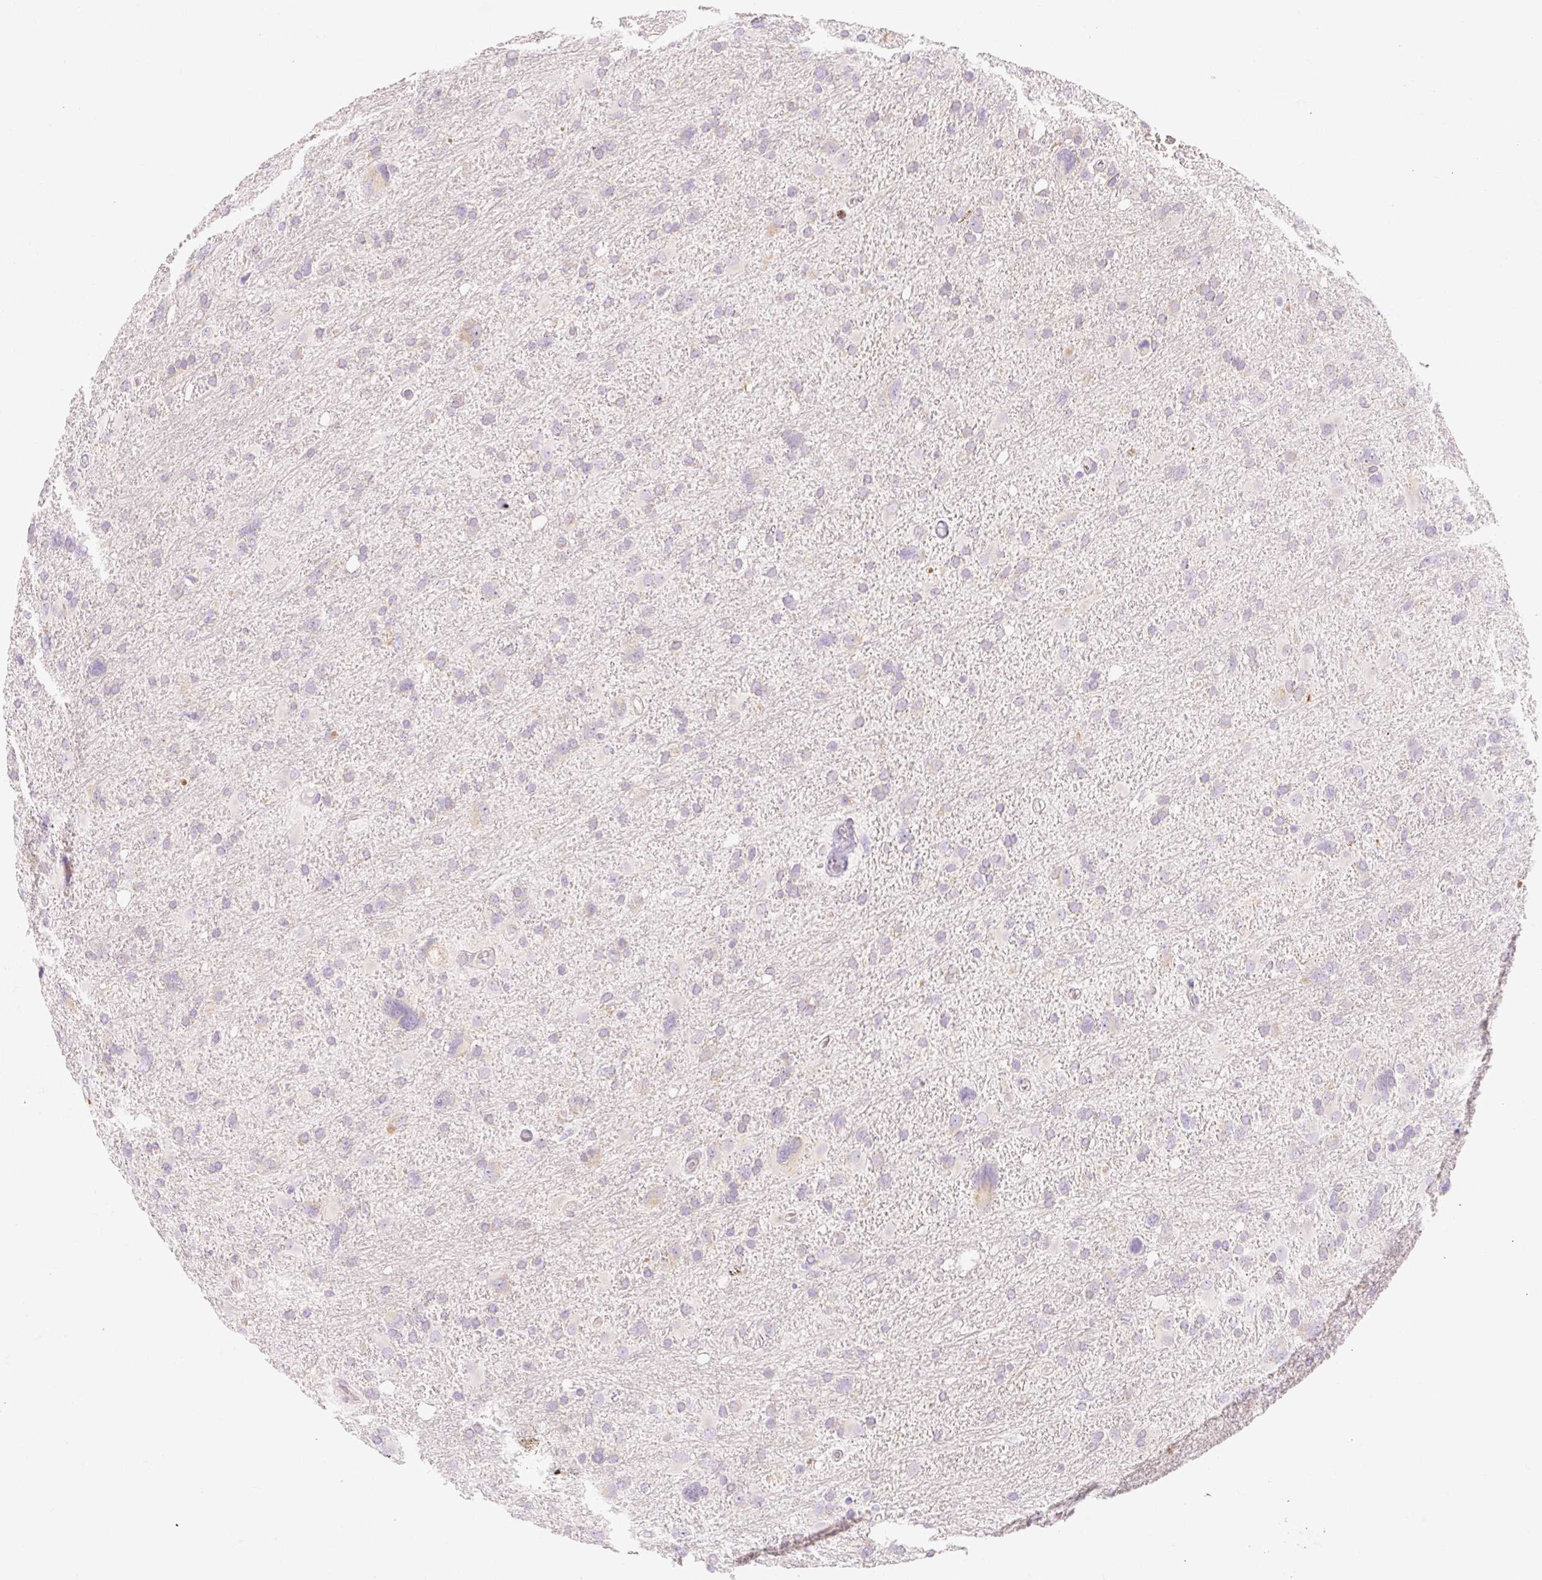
{"staining": {"intensity": "negative", "quantity": "none", "location": "none"}, "tissue": "glioma", "cell_type": "Tumor cells", "image_type": "cancer", "snomed": [{"axis": "morphology", "description": "Glioma, malignant, High grade"}, {"axis": "topography", "description": "Brain"}], "caption": "Glioma was stained to show a protein in brown. There is no significant positivity in tumor cells. (DAB IHC, high magnification).", "gene": "MYO1D", "patient": {"sex": "male", "age": 61}}